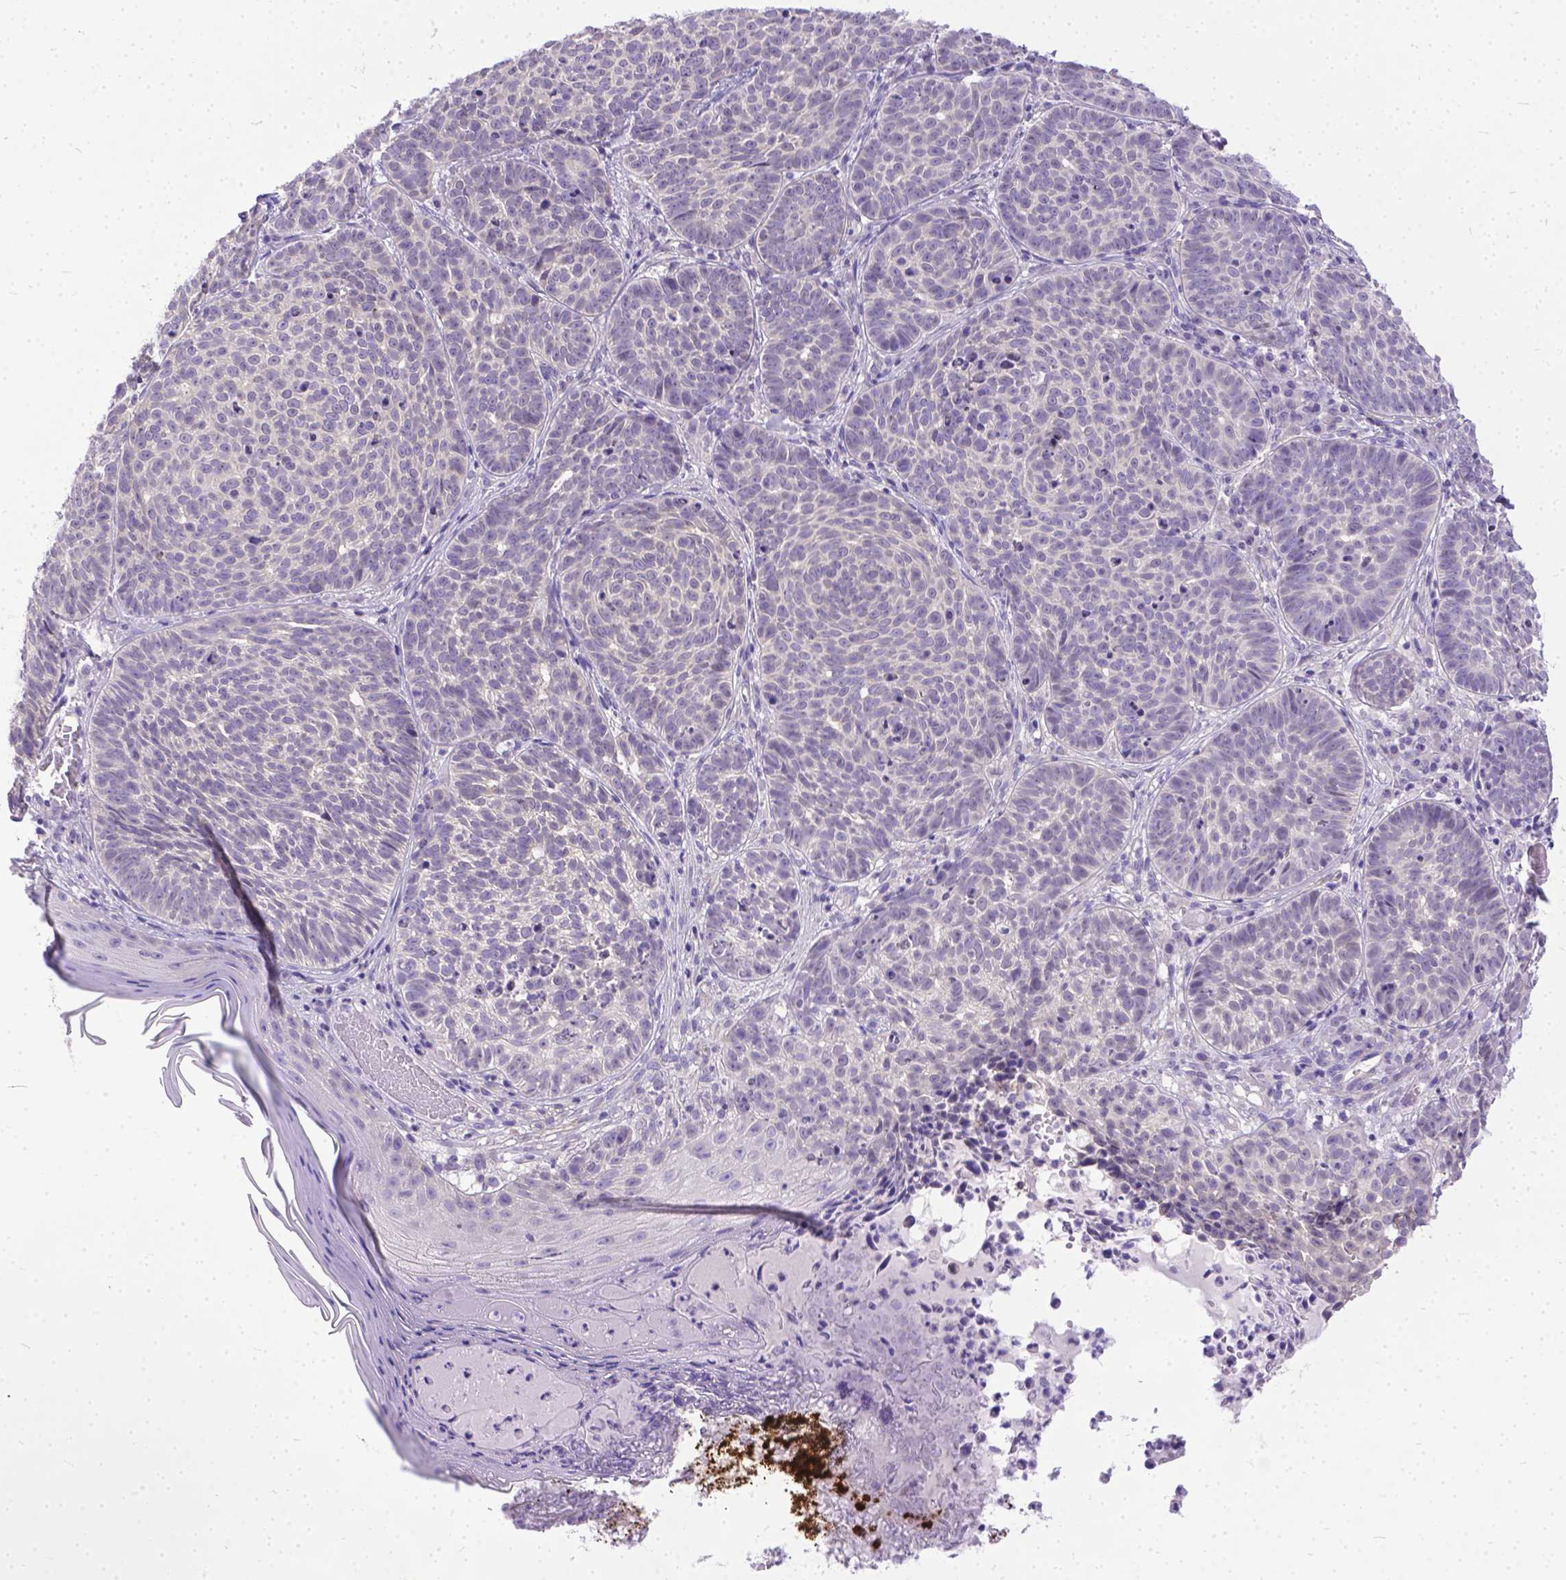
{"staining": {"intensity": "negative", "quantity": "none", "location": "none"}, "tissue": "skin cancer", "cell_type": "Tumor cells", "image_type": "cancer", "snomed": [{"axis": "morphology", "description": "Basal cell carcinoma"}, {"axis": "topography", "description": "Skin"}], "caption": "Protein analysis of skin basal cell carcinoma exhibits no significant expression in tumor cells.", "gene": "TTLL6", "patient": {"sex": "male", "age": 90}}